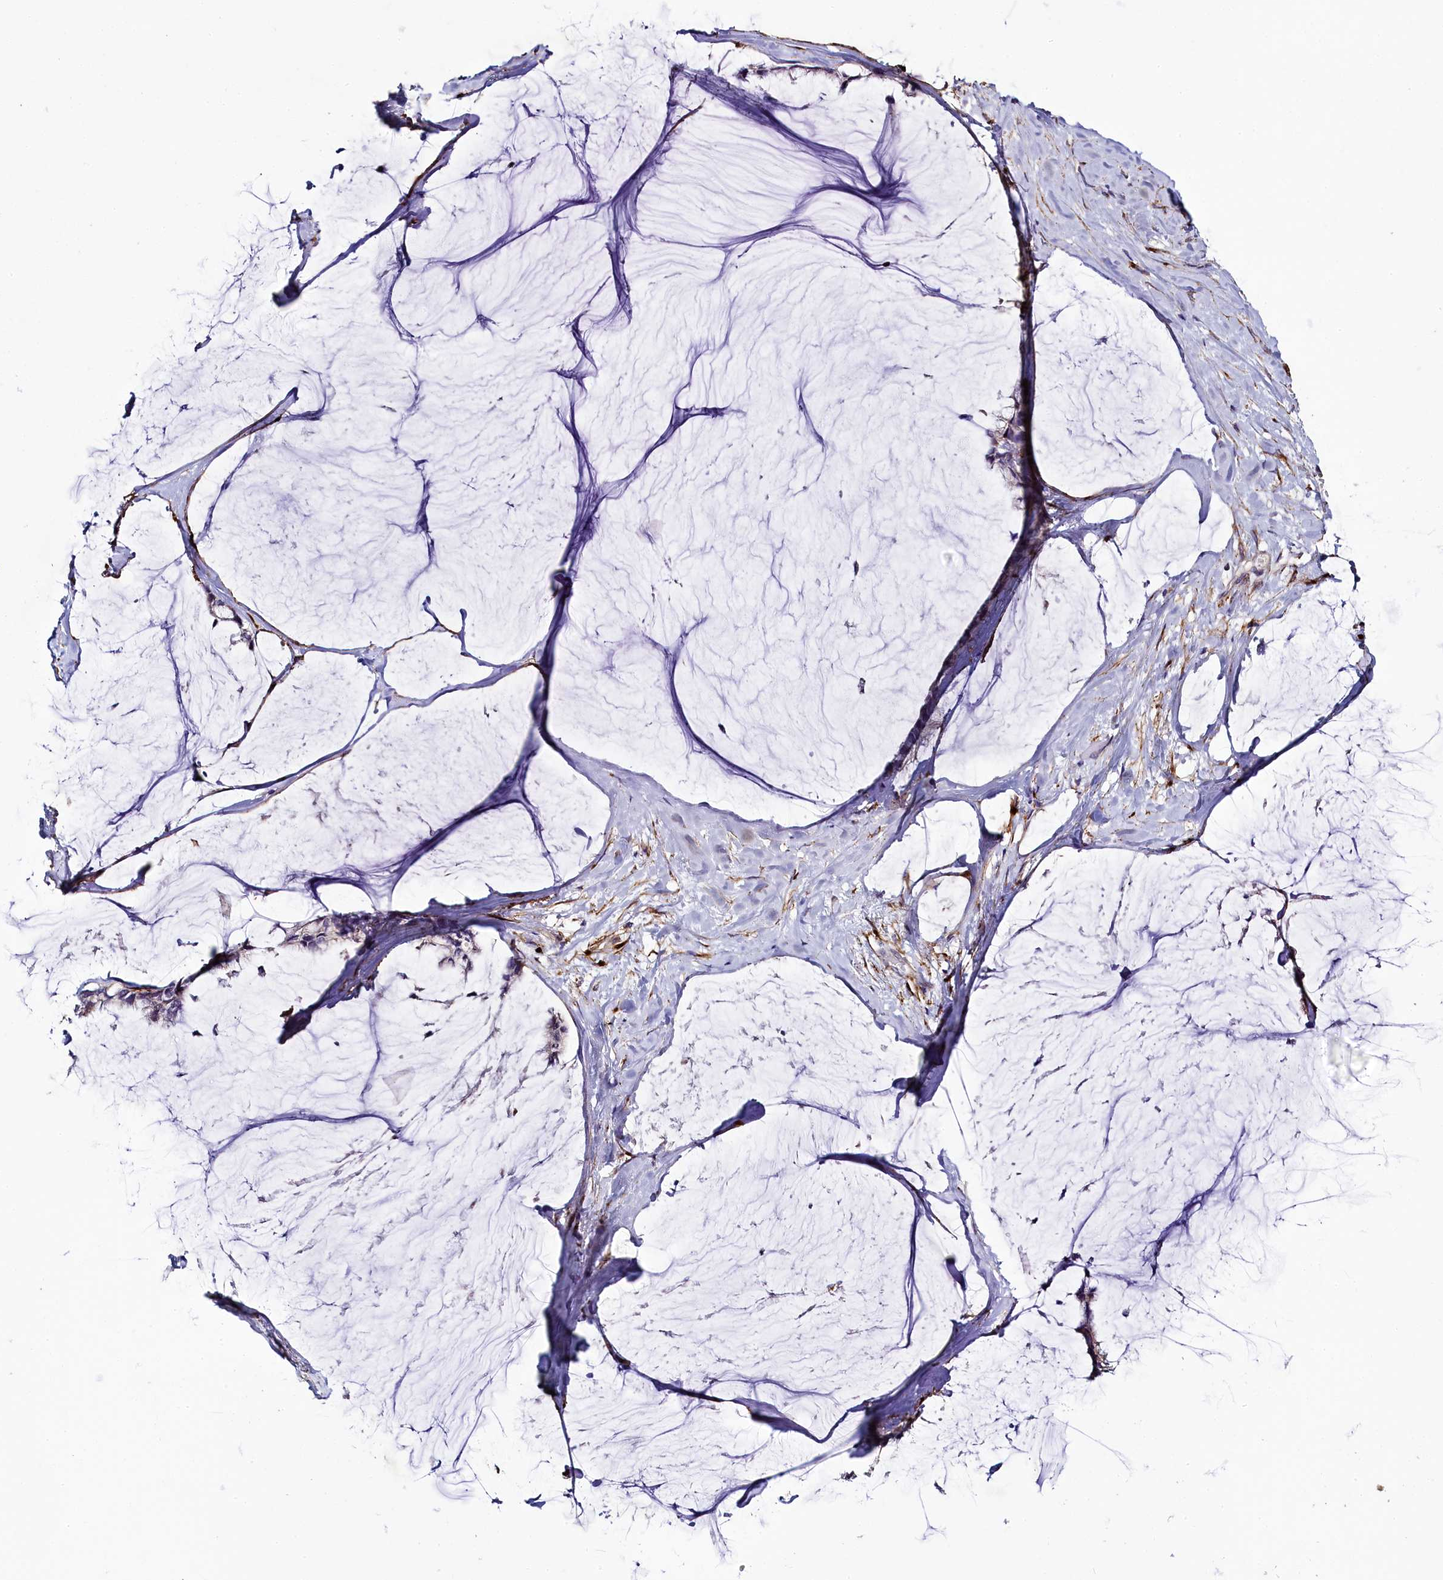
{"staining": {"intensity": "negative", "quantity": "none", "location": "none"}, "tissue": "ovarian cancer", "cell_type": "Tumor cells", "image_type": "cancer", "snomed": [{"axis": "morphology", "description": "Cystadenocarcinoma, mucinous, NOS"}, {"axis": "topography", "description": "Ovary"}], "caption": "Human ovarian mucinous cystadenocarcinoma stained for a protein using immunohistochemistry (IHC) shows no positivity in tumor cells.", "gene": "MRC2", "patient": {"sex": "female", "age": 39}}